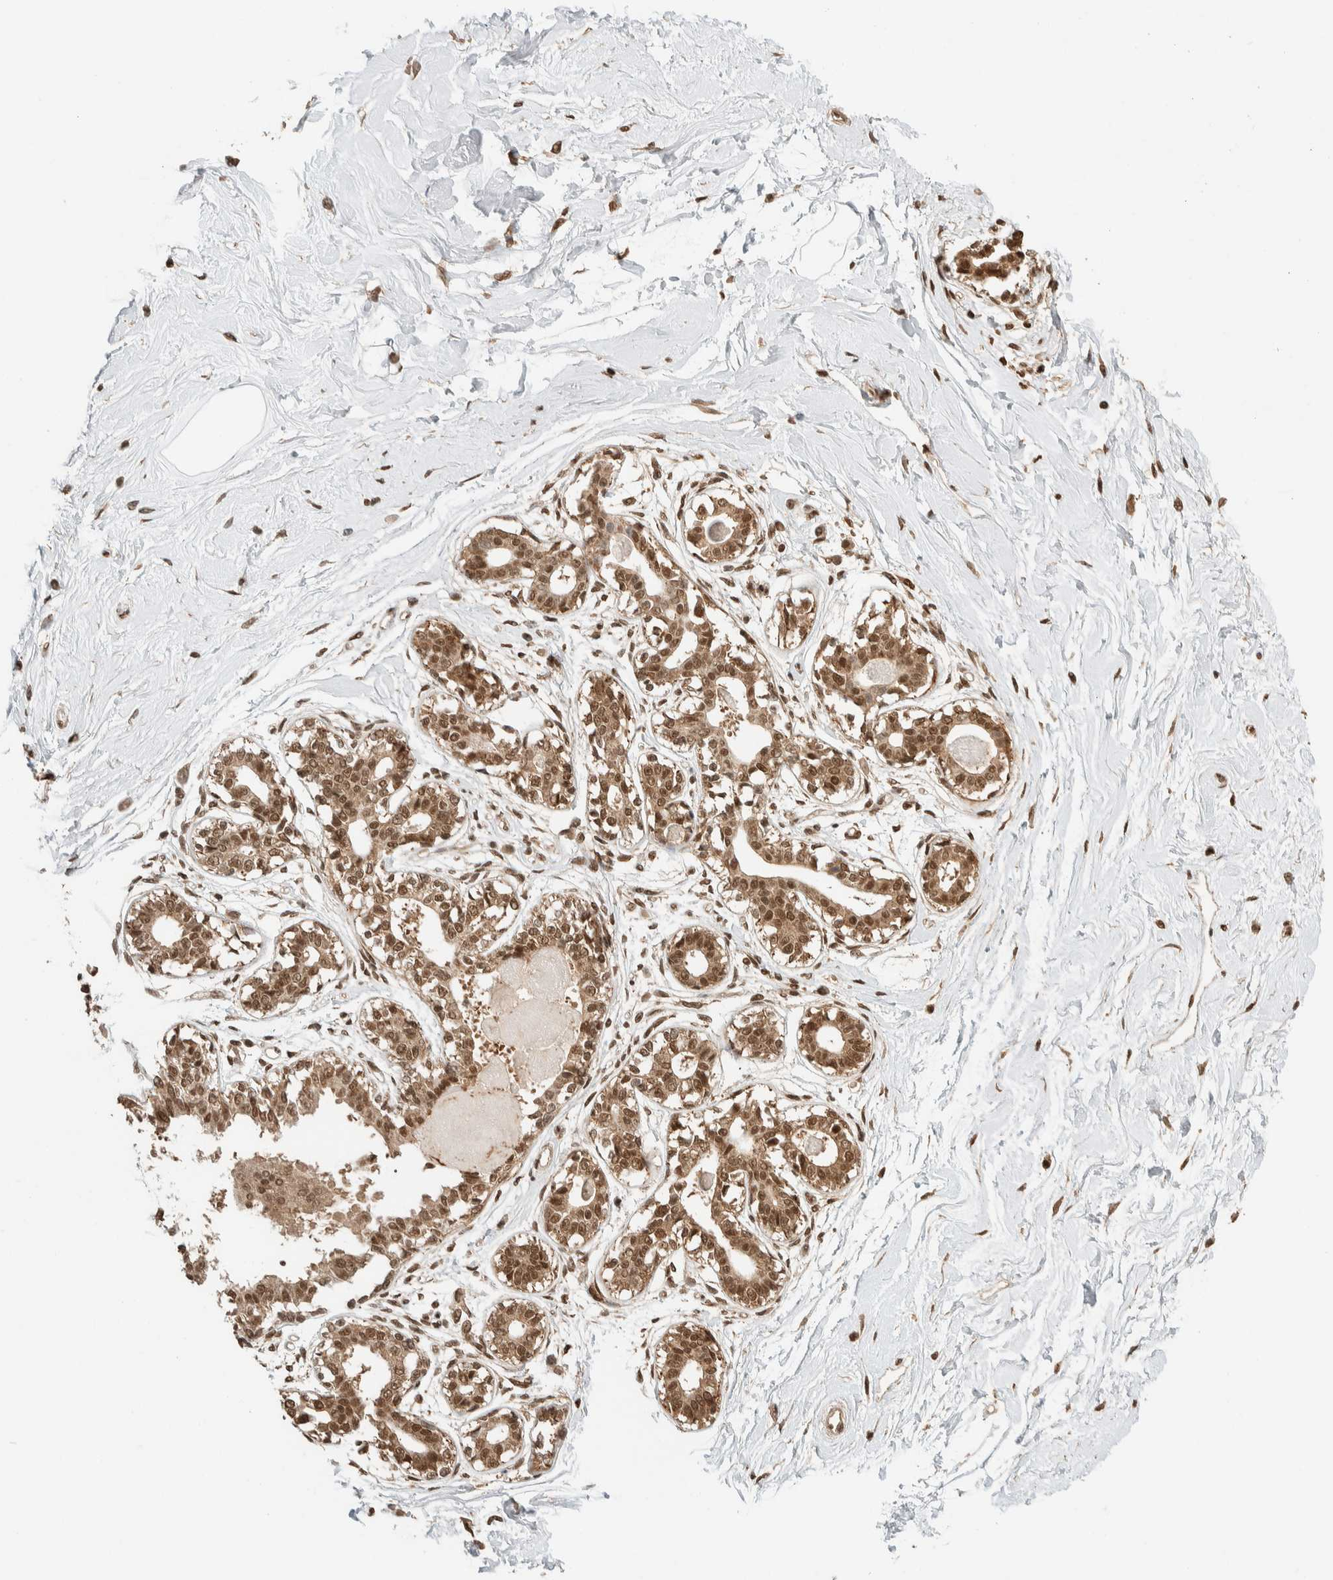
{"staining": {"intensity": "moderate", "quantity": ">75%", "location": "cytoplasmic/membranous,nuclear"}, "tissue": "breast", "cell_type": "Adipocytes", "image_type": "normal", "snomed": [{"axis": "morphology", "description": "Normal tissue, NOS"}, {"axis": "topography", "description": "Breast"}], "caption": "Breast stained with IHC shows moderate cytoplasmic/membranous,nuclear expression in about >75% of adipocytes.", "gene": "ZBTB2", "patient": {"sex": "female", "age": 45}}